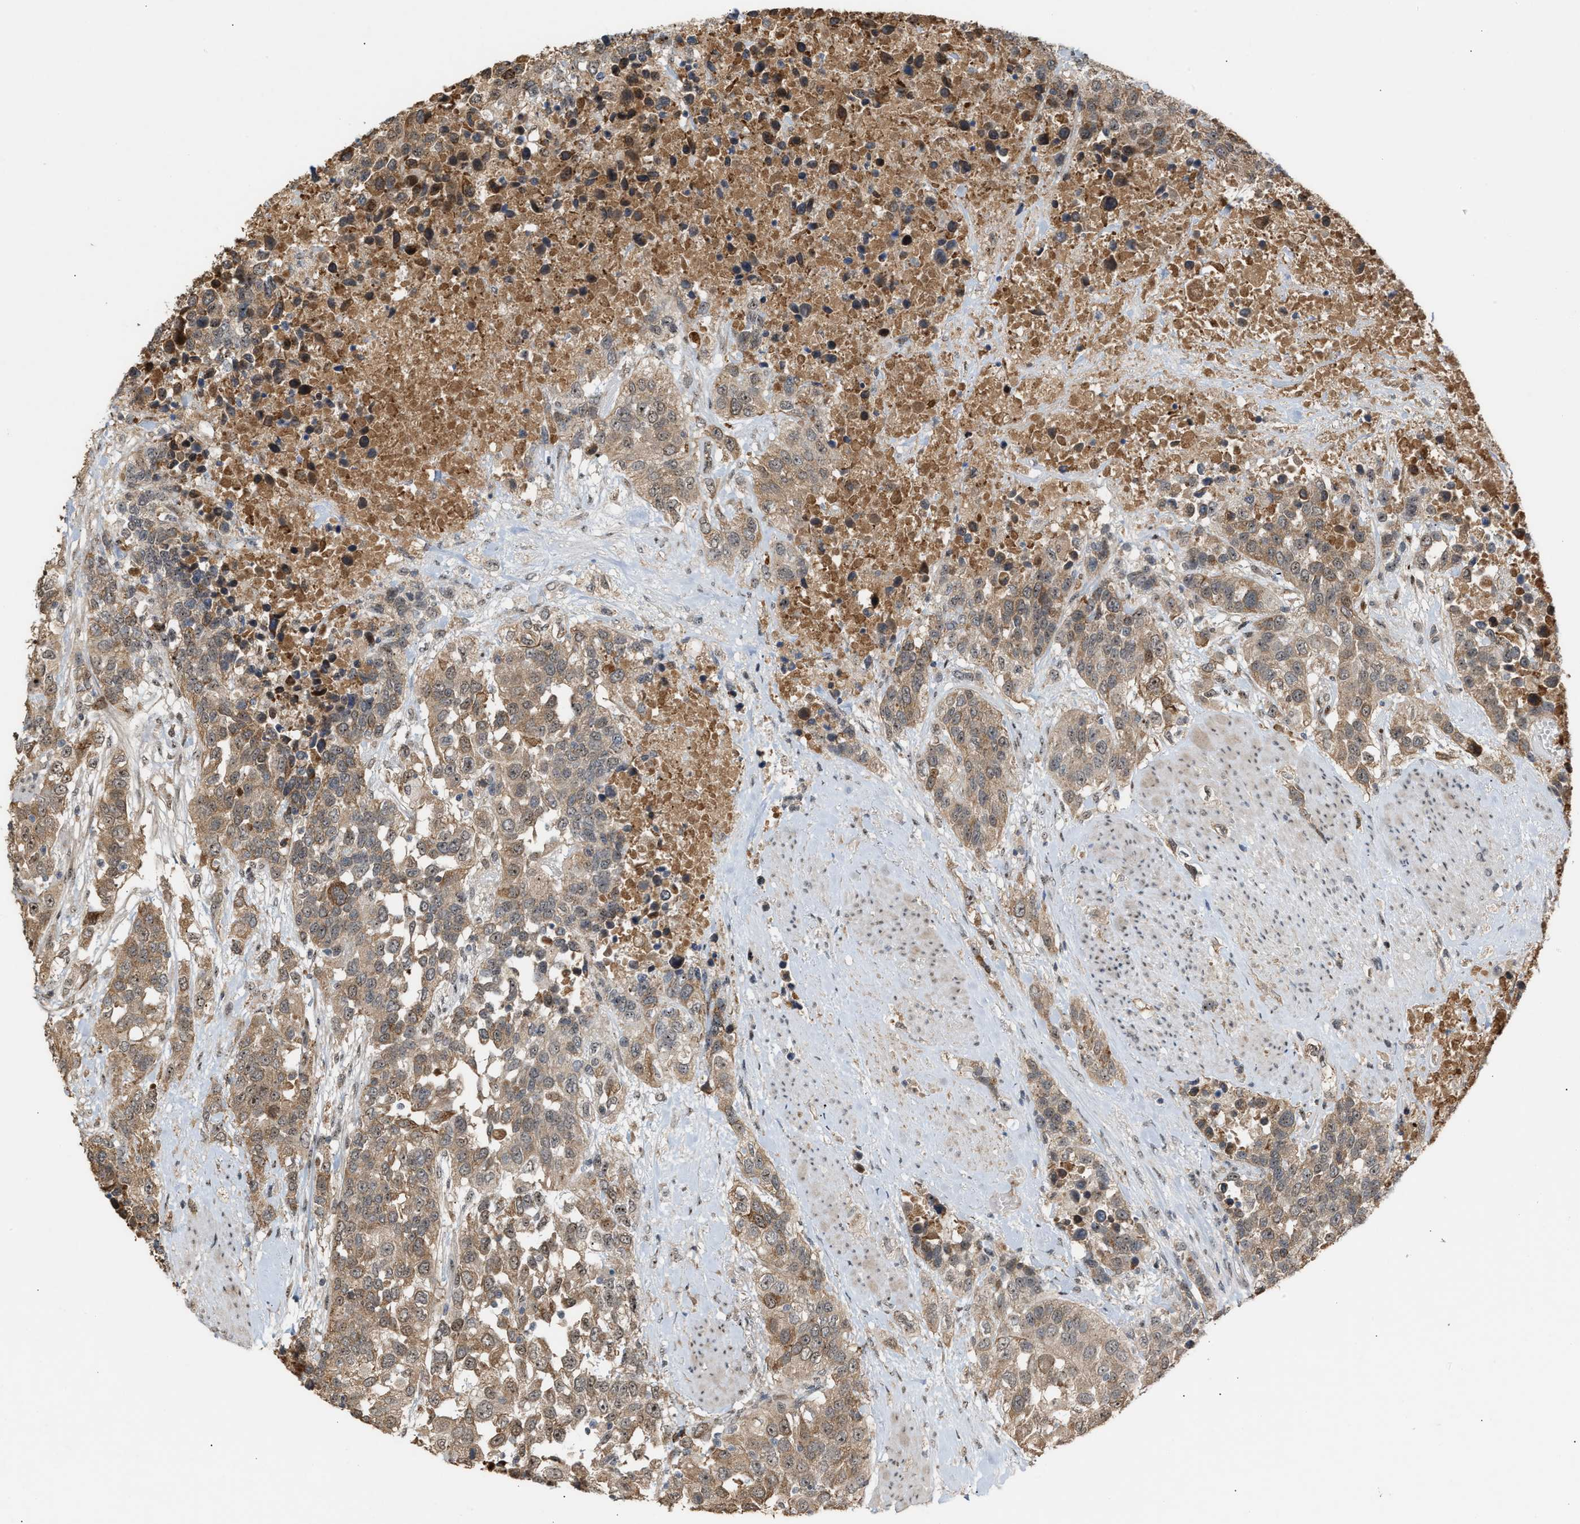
{"staining": {"intensity": "weak", "quantity": ">75%", "location": "cytoplasmic/membranous,nuclear"}, "tissue": "urothelial cancer", "cell_type": "Tumor cells", "image_type": "cancer", "snomed": [{"axis": "morphology", "description": "Urothelial carcinoma, High grade"}, {"axis": "topography", "description": "Urinary bladder"}], "caption": "Weak cytoplasmic/membranous and nuclear staining is seen in about >75% of tumor cells in high-grade urothelial carcinoma.", "gene": "ZFAND5", "patient": {"sex": "female", "age": 80}}